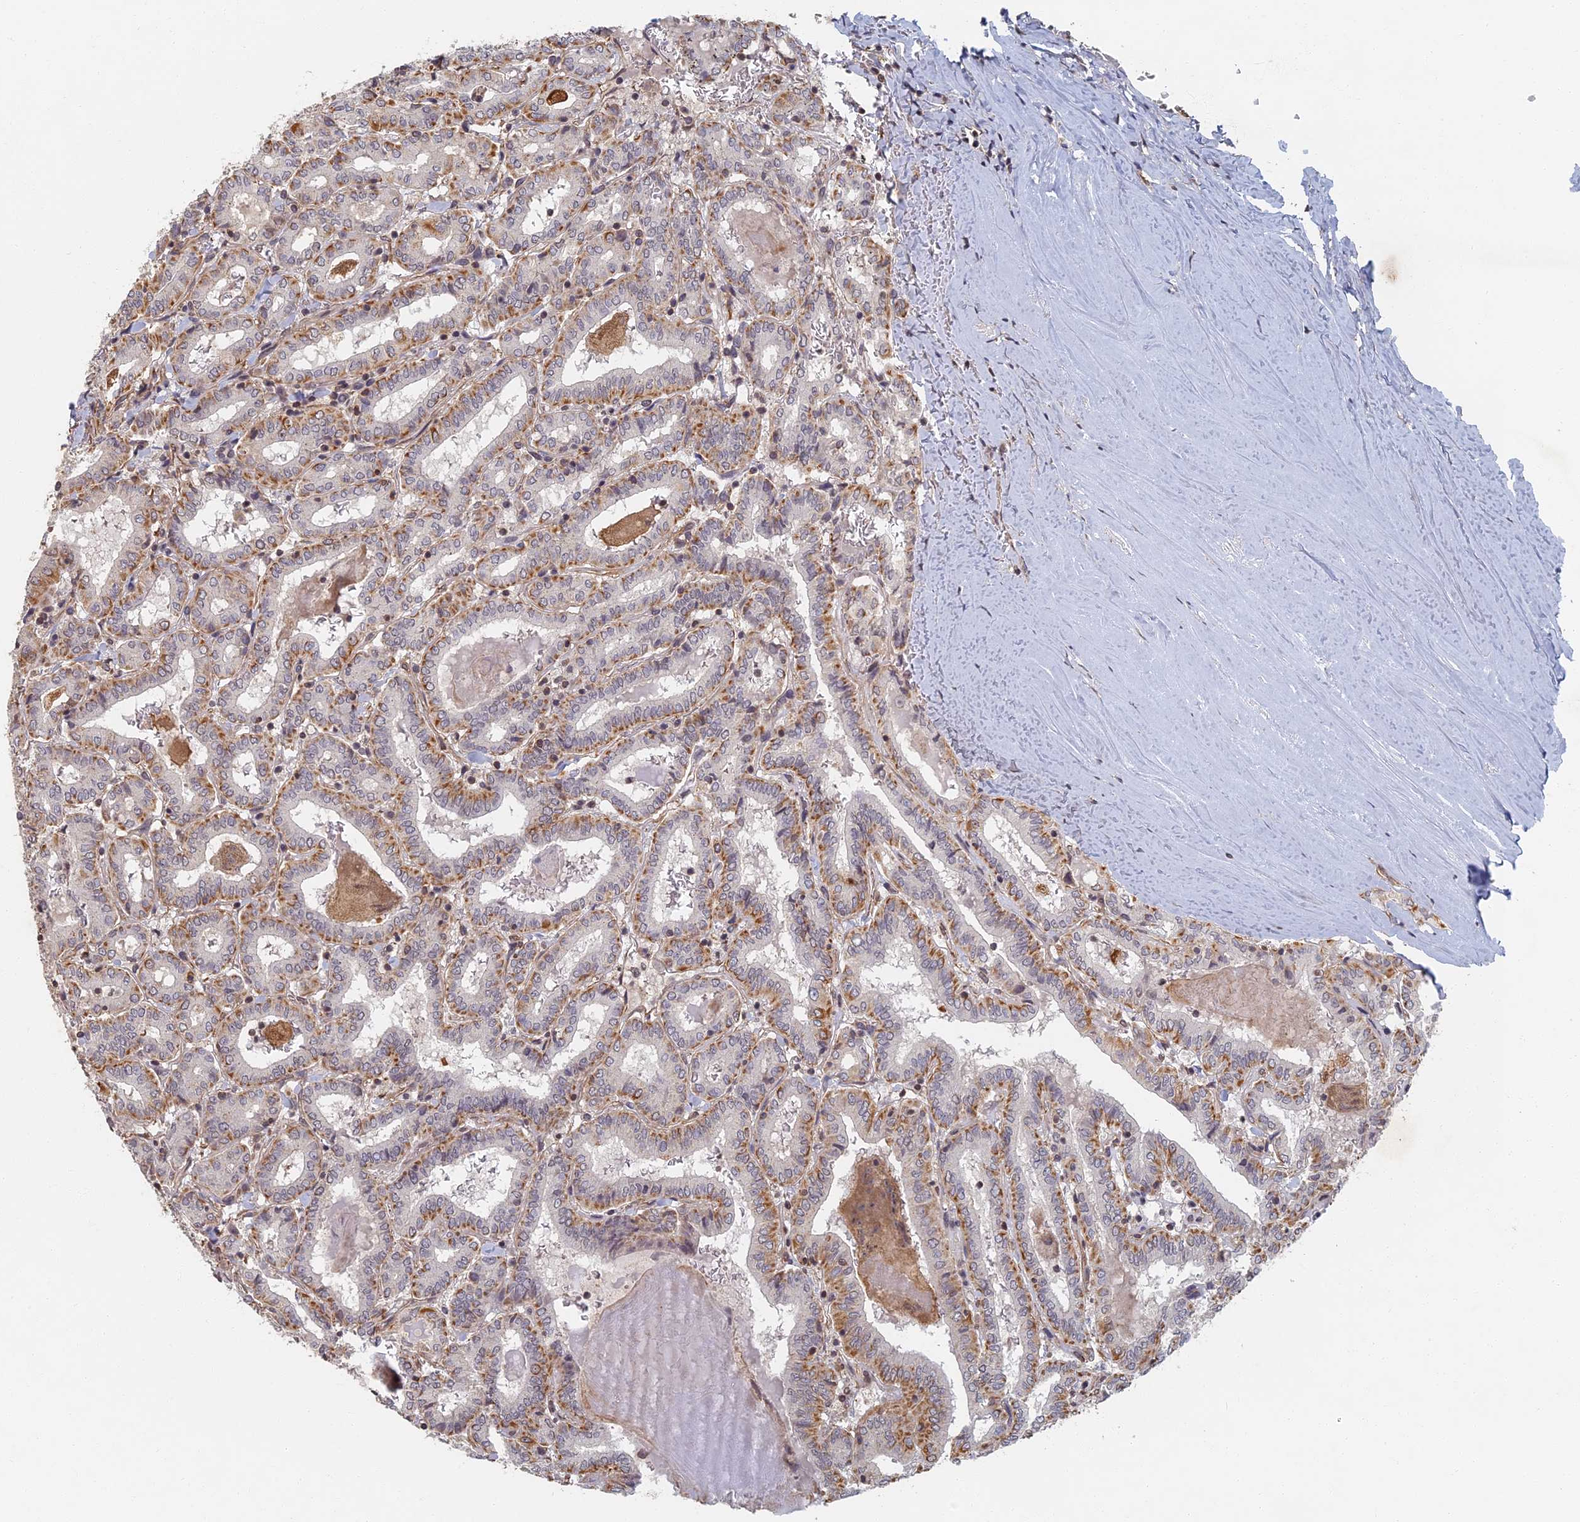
{"staining": {"intensity": "moderate", "quantity": ">75%", "location": "cytoplasmic/membranous"}, "tissue": "thyroid cancer", "cell_type": "Tumor cells", "image_type": "cancer", "snomed": [{"axis": "morphology", "description": "Papillary adenocarcinoma, NOS"}, {"axis": "topography", "description": "Thyroid gland"}], "caption": "Protein analysis of papillary adenocarcinoma (thyroid) tissue shows moderate cytoplasmic/membranous expression in about >75% of tumor cells.", "gene": "ABCB10", "patient": {"sex": "female", "age": 72}}